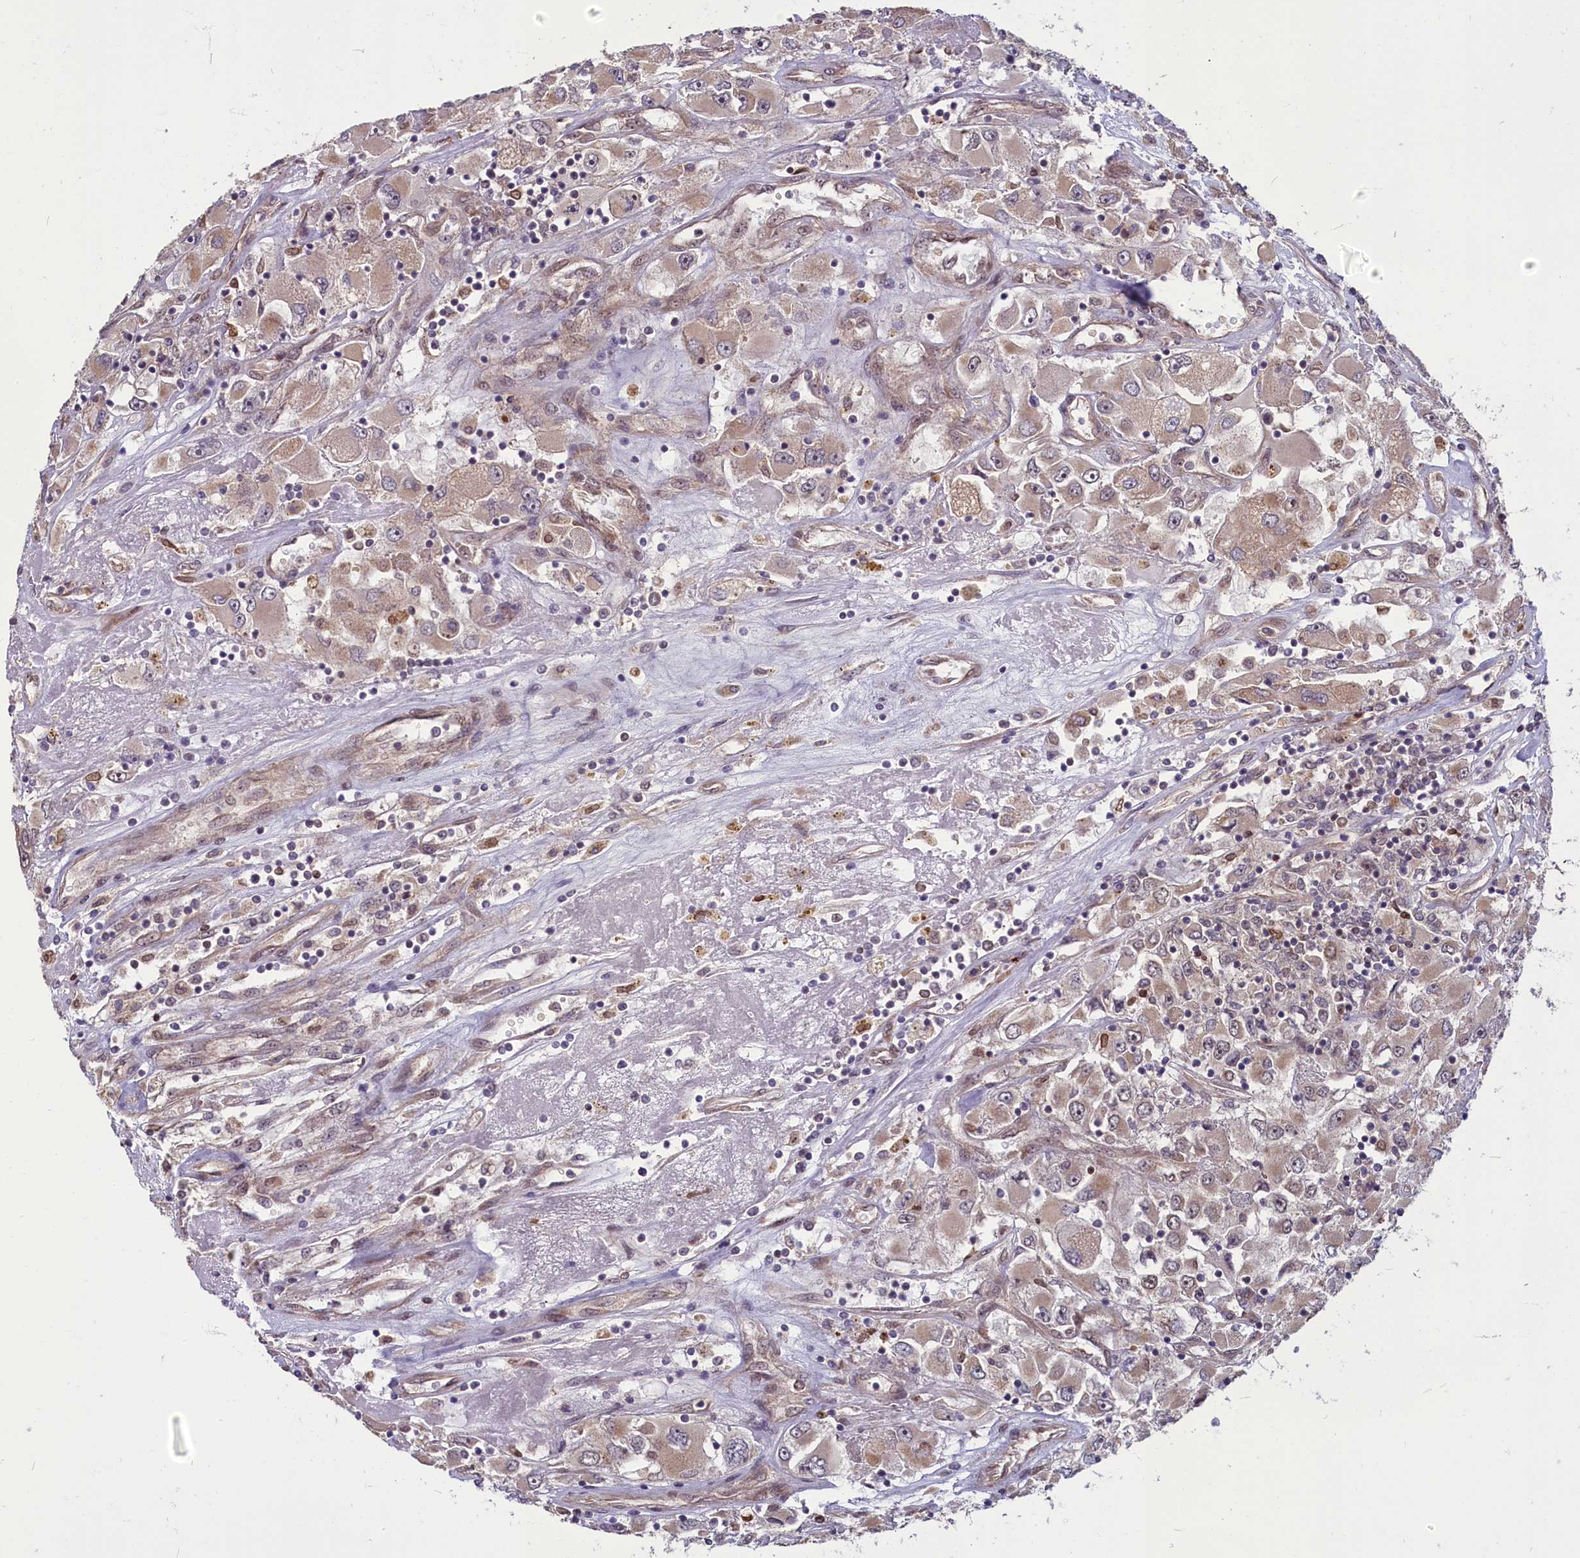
{"staining": {"intensity": "weak", "quantity": ">75%", "location": "cytoplasmic/membranous"}, "tissue": "renal cancer", "cell_type": "Tumor cells", "image_type": "cancer", "snomed": [{"axis": "morphology", "description": "Adenocarcinoma, NOS"}, {"axis": "topography", "description": "Kidney"}], "caption": "This is an image of IHC staining of adenocarcinoma (renal), which shows weak expression in the cytoplasmic/membranous of tumor cells.", "gene": "MYCBP", "patient": {"sex": "female", "age": 52}}